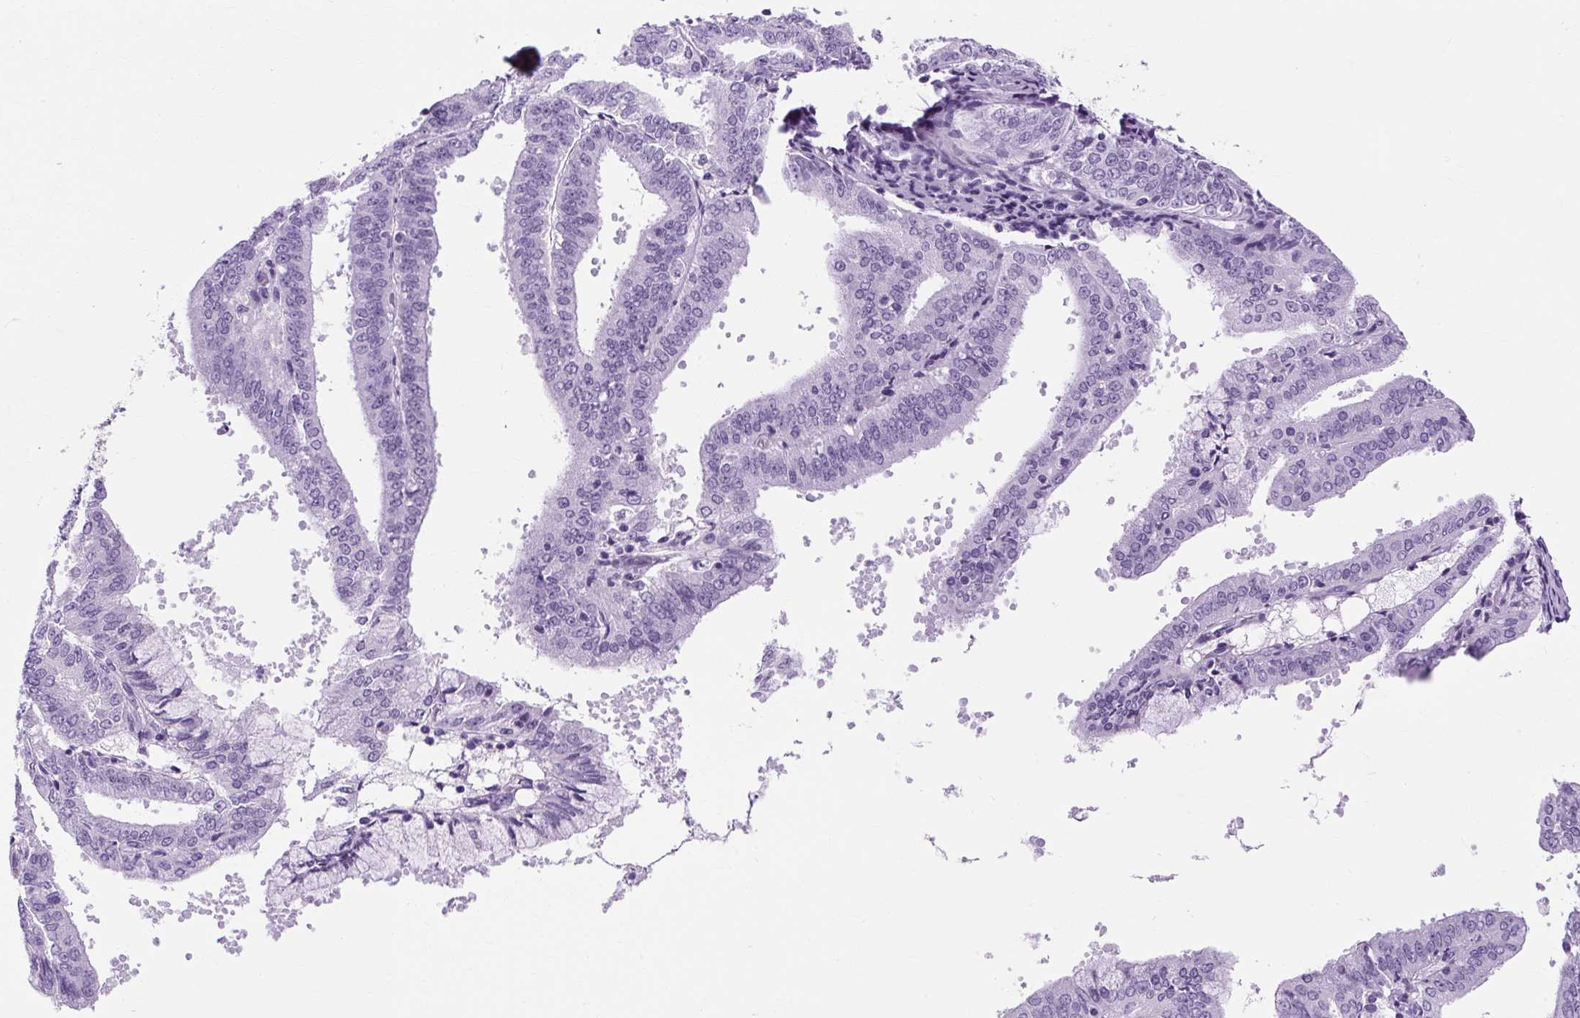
{"staining": {"intensity": "negative", "quantity": "none", "location": "none"}, "tissue": "endometrial cancer", "cell_type": "Tumor cells", "image_type": "cancer", "snomed": [{"axis": "morphology", "description": "Adenocarcinoma, NOS"}, {"axis": "topography", "description": "Endometrium"}], "caption": "There is no significant staining in tumor cells of endometrial cancer (adenocarcinoma).", "gene": "RYBP", "patient": {"sex": "female", "age": 63}}